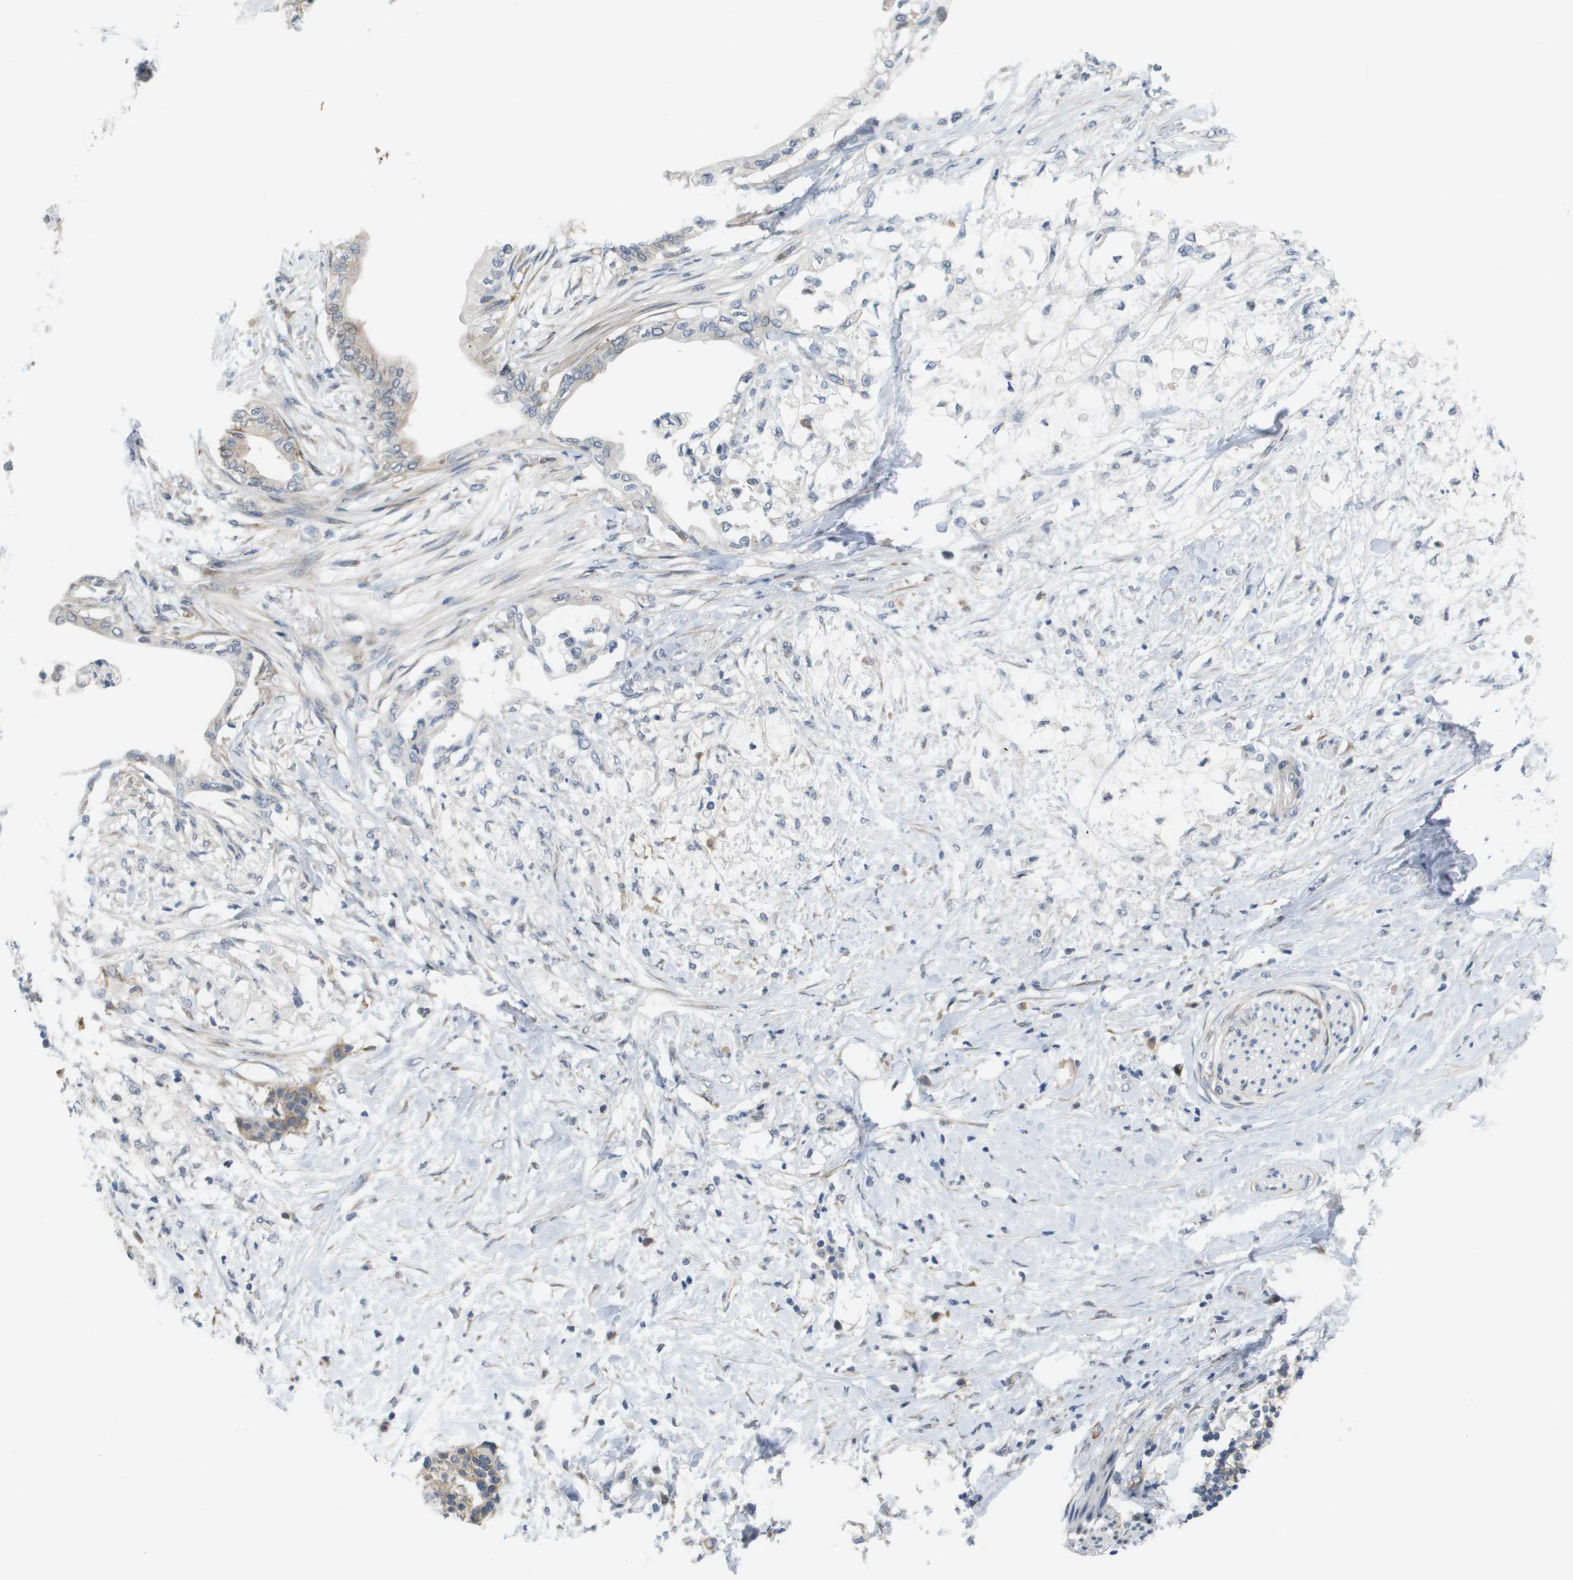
{"staining": {"intensity": "weak", "quantity": "<25%", "location": "cytoplasmic/membranous"}, "tissue": "pancreatic cancer", "cell_type": "Tumor cells", "image_type": "cancer", "snomed": [{"axis": "morphology", "description": "Normal tissue, NOS"}, {"axis": "morphology", "description": "Adenocarcinoma, NOS"}, {"axis": "topography", "description": "Pancreas"}, {"axis": "topography", "description": "Duodenum"}], "caption": "This is an immunohistochemistry (IHC) histopathology image of pancreatic cancer (adenocarcinoma). There is no expression in tumor cells.", "gene": "MARCHF8", "patient": {"sex": "female", "age": 60}}